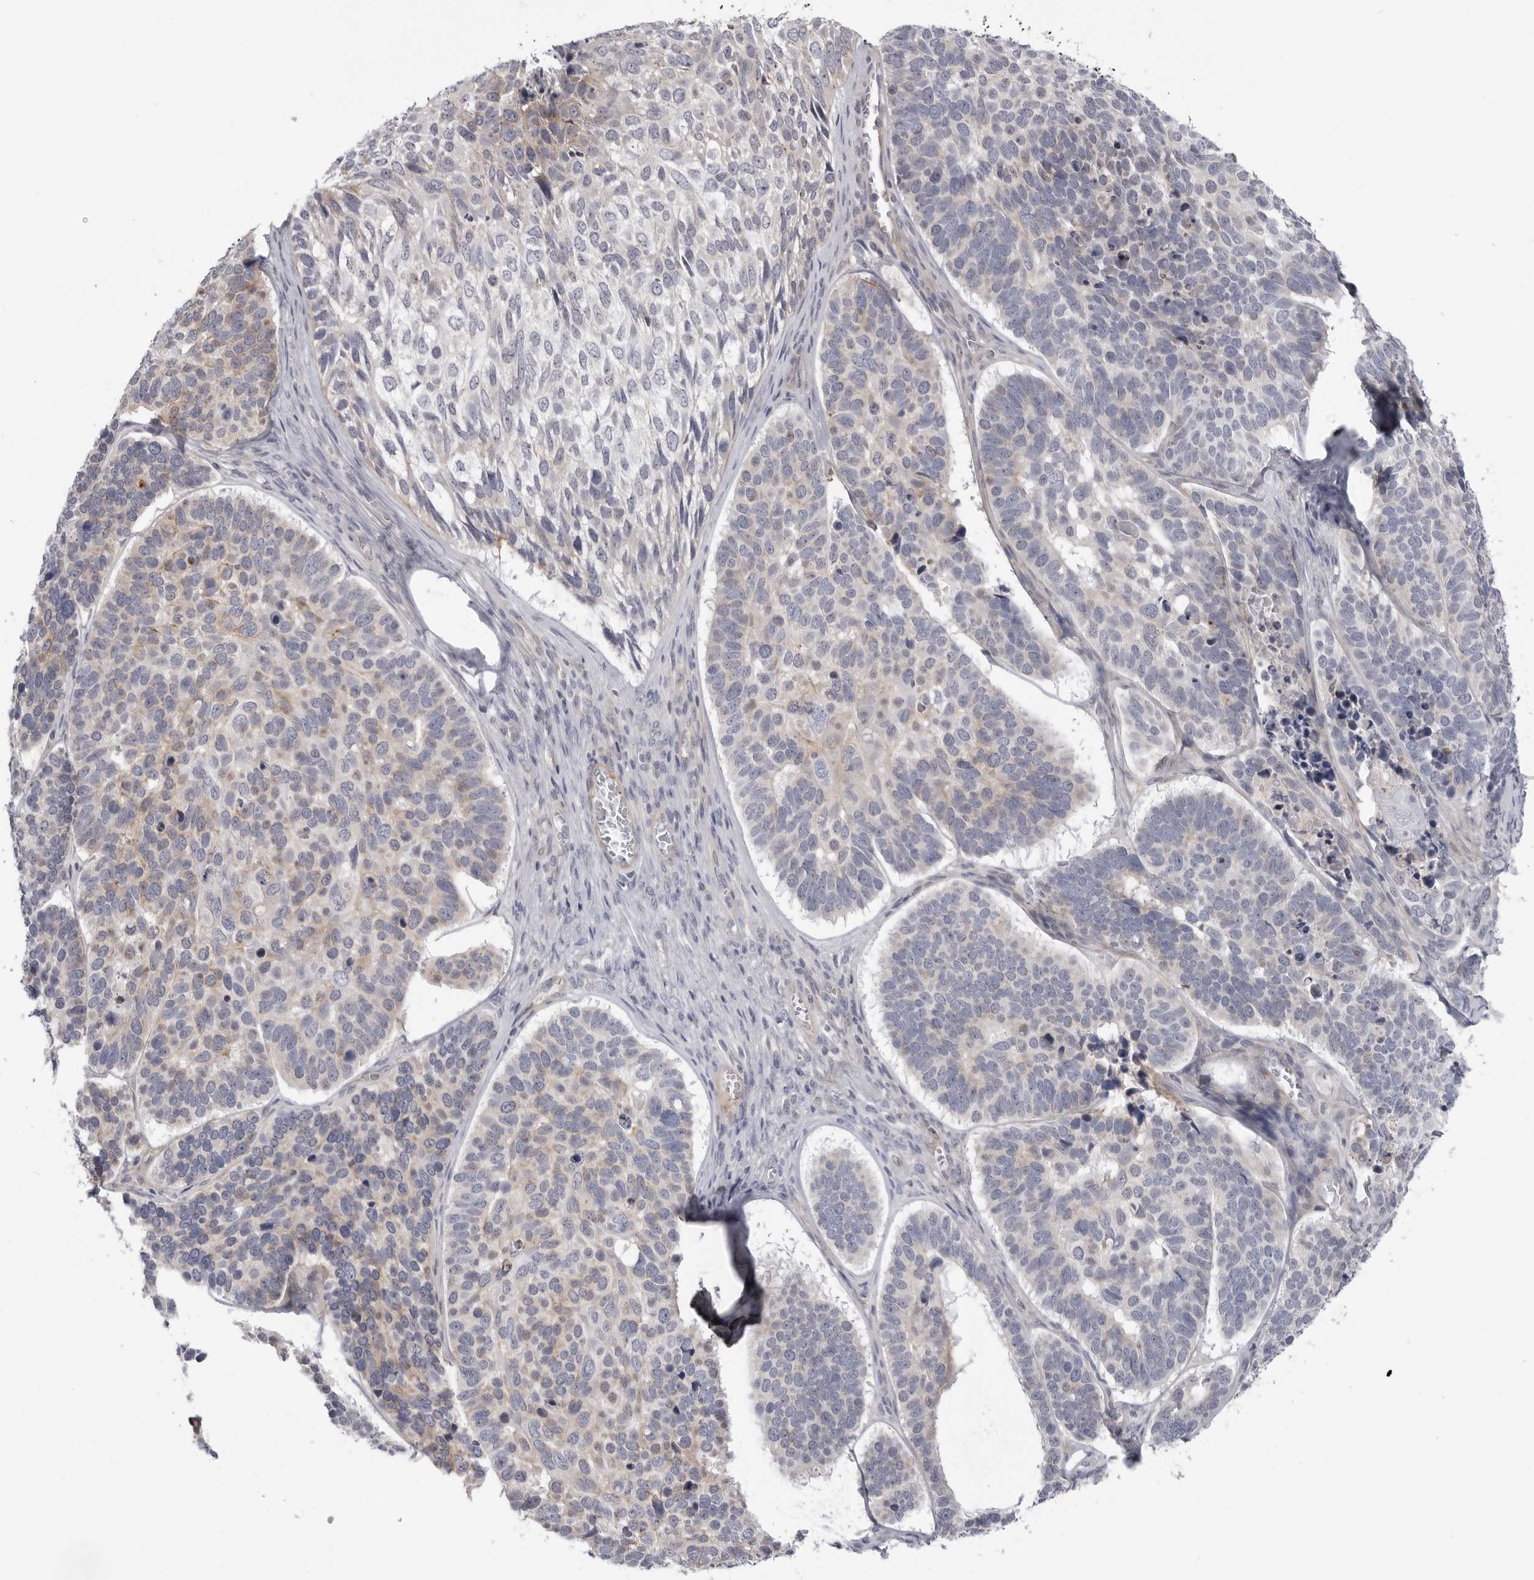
{"staining": {"intensity": "negative", "quantity": "none", "location": "none"}, "tissue": "skin cancer", "cell_type": "Tumor cells", "image_type": "cancer", "snomed": [{"axis": "morphology", "description": "Basal cell carcinoma"}, {"axis": "topography", "description": "Skin"}], "caption": "This is a image of immunohistochemistry staining of skin basal cell carcinoma, which shows no expression in tumor cells. (Stains: DAB IHC with hematoxylin counter stain, Microscopy: brightfield microscopy at high magnification).", "gene": "SCP2", "patient": {"sex": "male", "age": 62}}